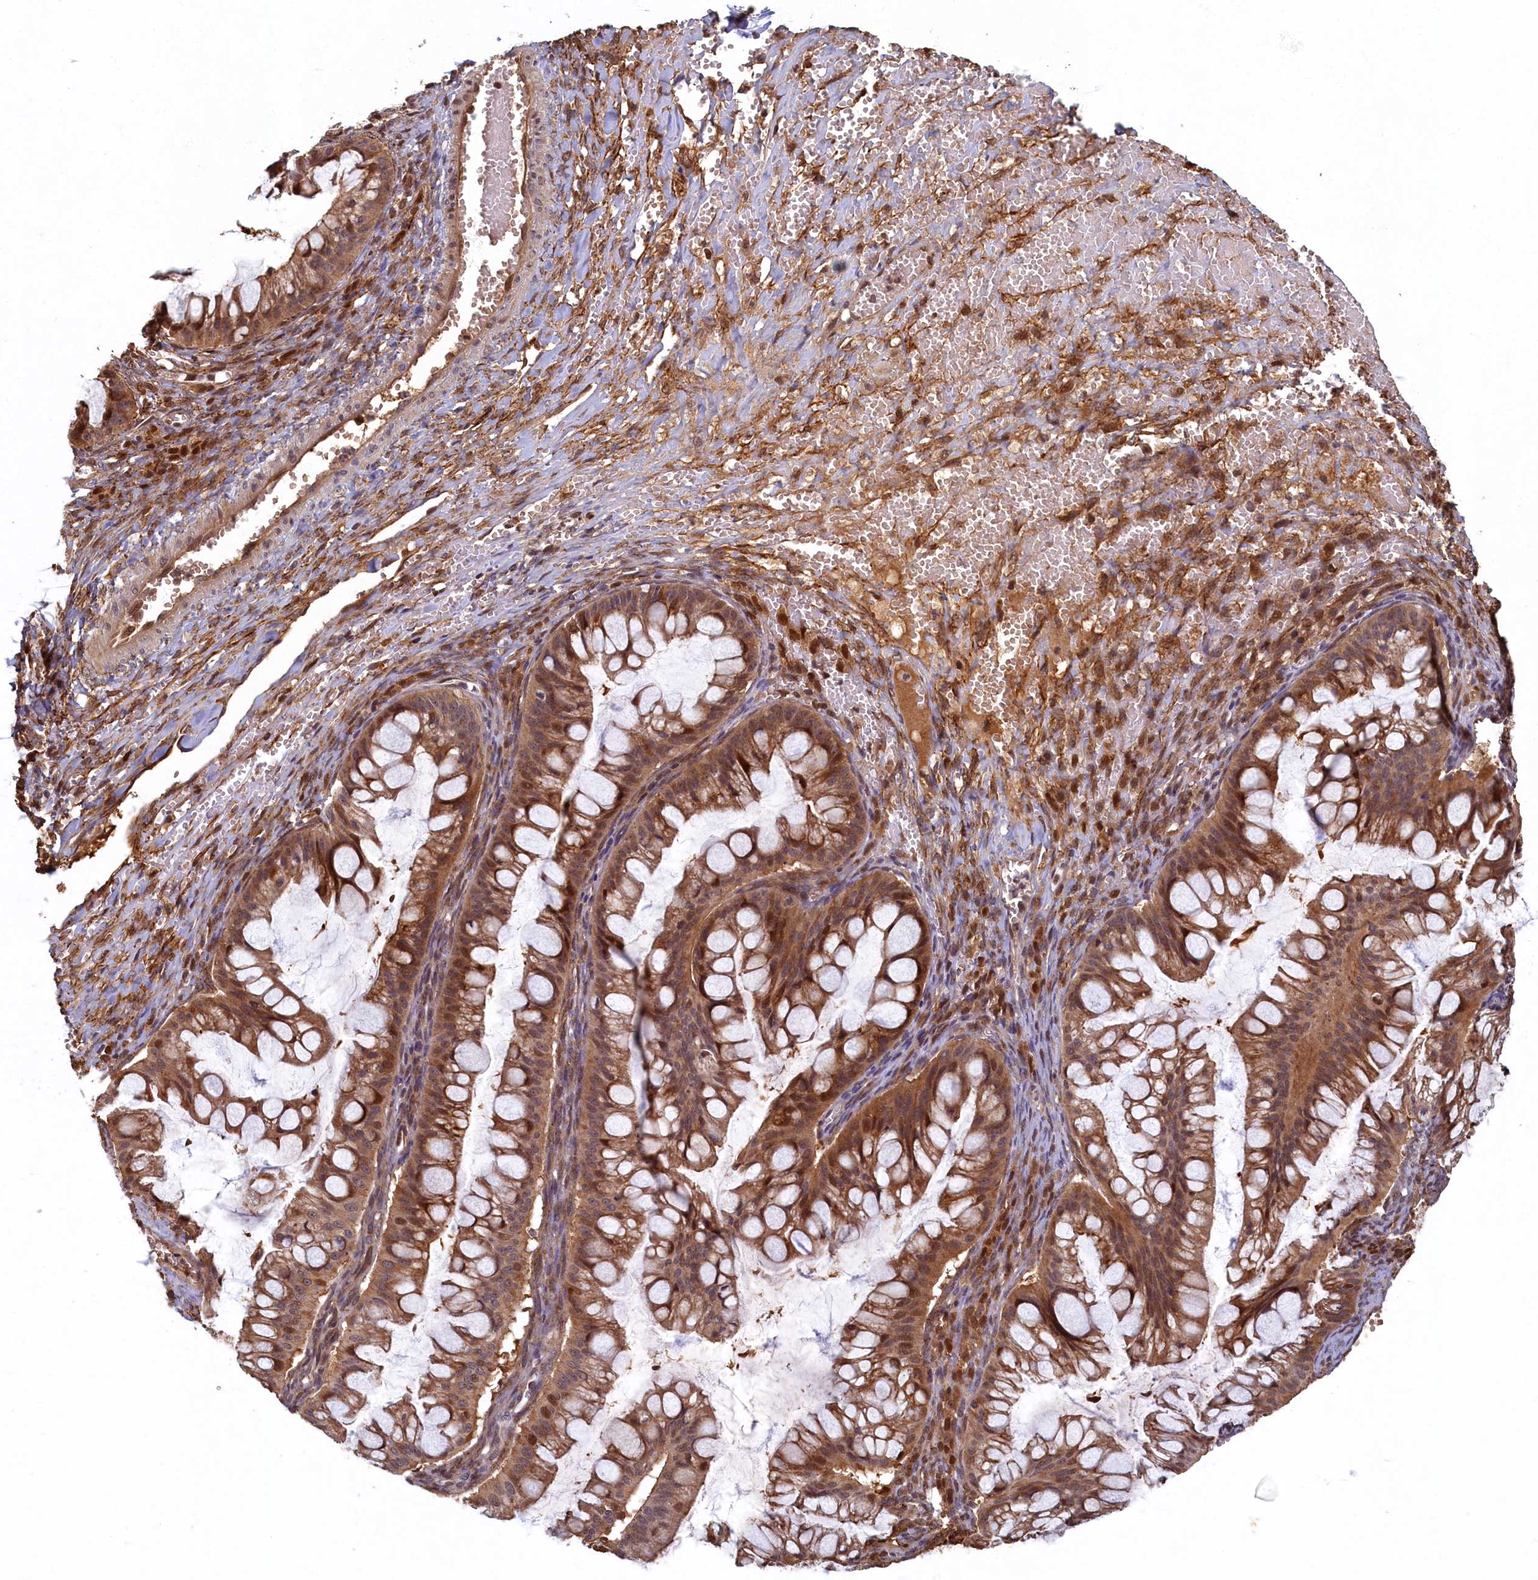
{"staining": {"intensity": "moderate", "quantity": ">75%", "location": "cytoplasmic/membranous,nuclear"}, "tissue": "ovarian cancer", "cell_type": "Tumor cells", "image_type": "cancer", "snomed": [{"axis": "morphology", "description": "Cystadenocarcinoma, mucinous, NOS"}, {"axis": "topography", "description": "Ovary"}], "caption": "Human mucinous cystadenocarcinoma (ovarian) stained with a brown dye reveals moderate cytoplasmic/membranous and nuclear positive expression in approximately >75% of tumor cells.", "gene": "LCMT2", "patient": {"sex": "female", "age": 73}}